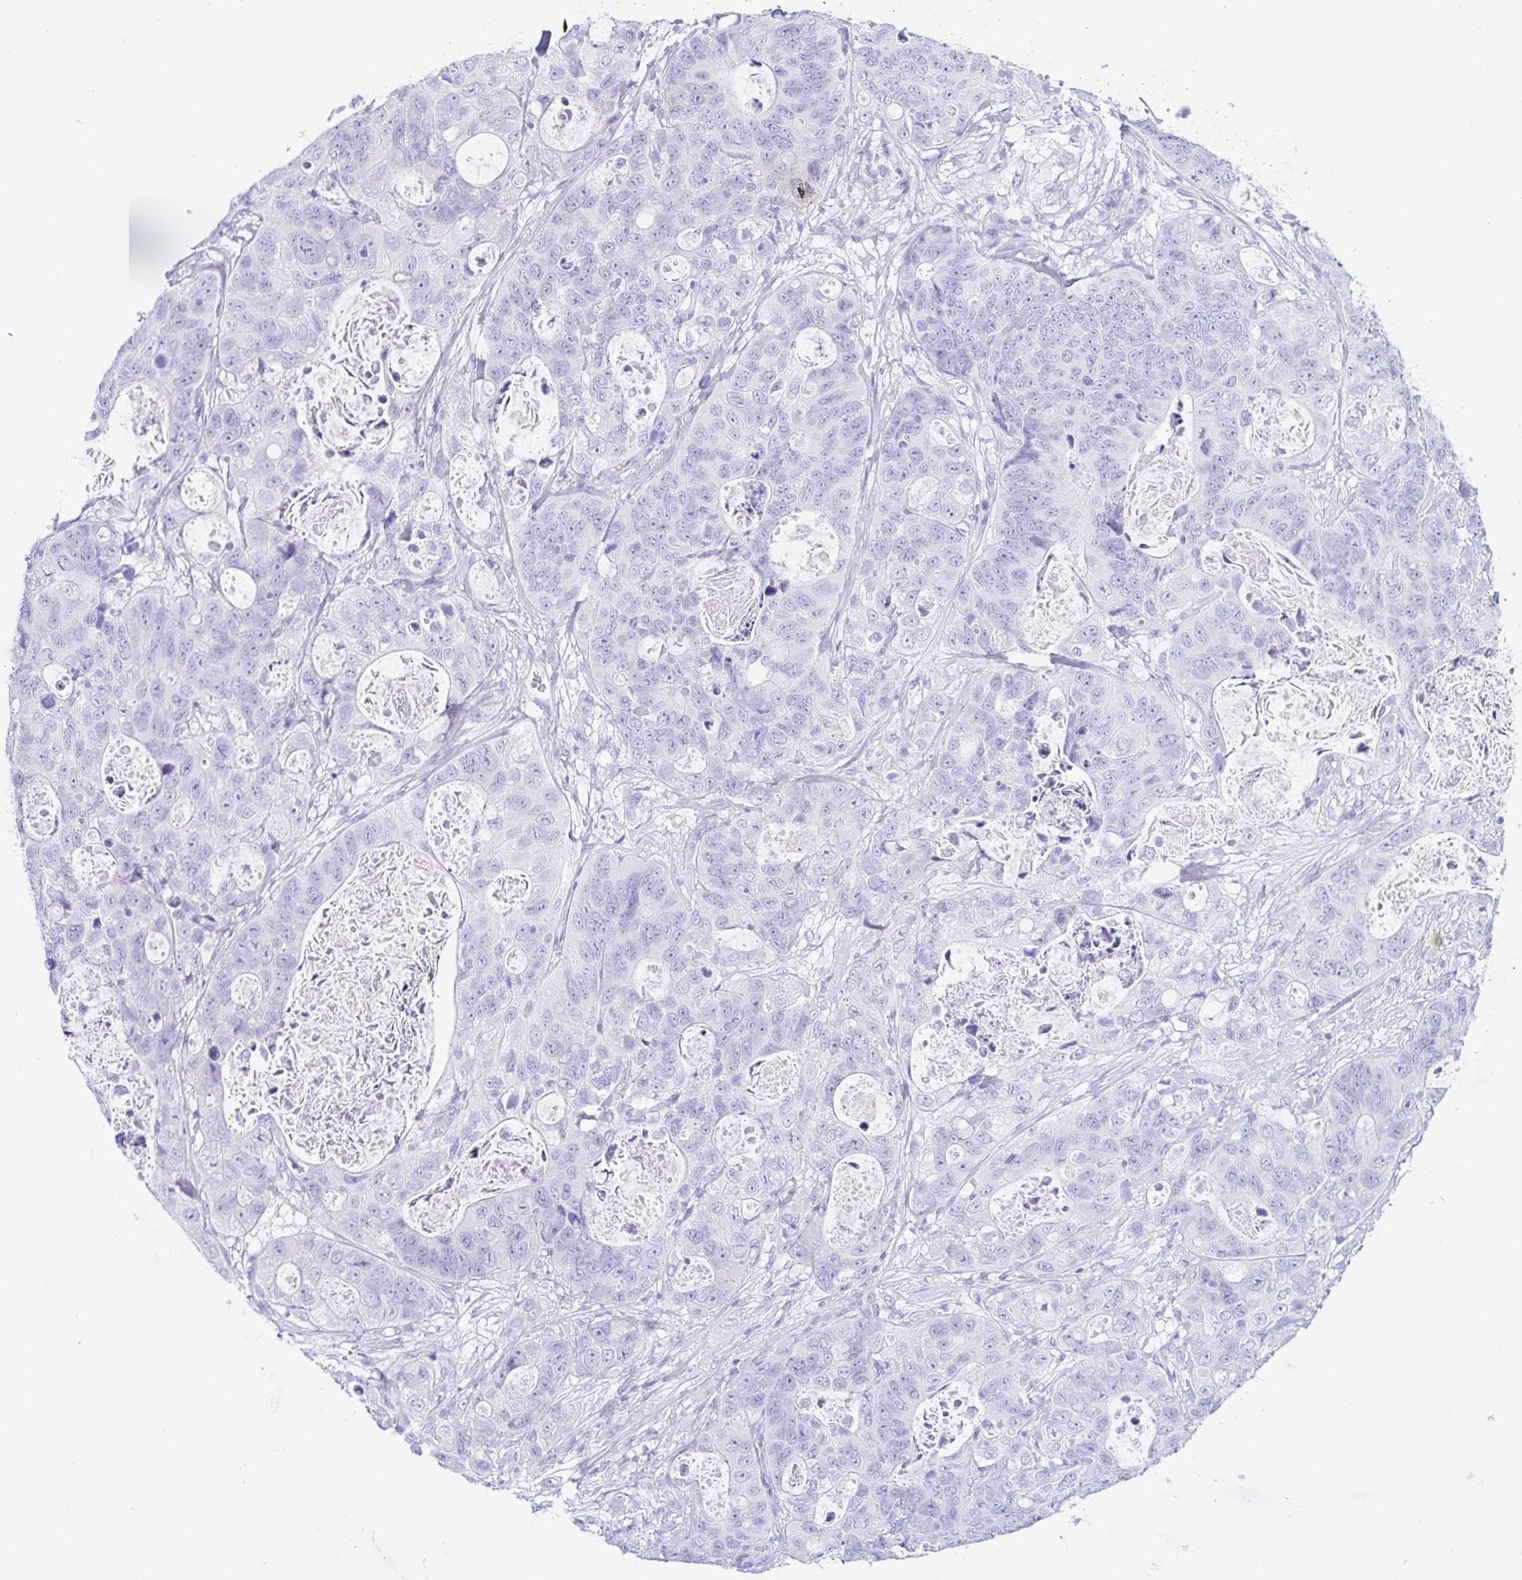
{"staining": {"intensity": "negative", "quantity": "none", "location": "none"}, "tissue": "stomach cancer", "cell_type": "Tumor cells", "image_type": "cancer", "snomed": [{"axis": "morphology", "description": "Normal tissue, NOS"}, {"axis": "morphology", "description": "Adenocarcinoma, NOS"}, {"axis": "topography", "description": "Stomach"}], "caption": "Immunohistochemistry (IHC) of human adenocarcinoma (stomach) displays no expression in tumor cells.", "gene": "PAX8", "patient": {"sex": "female", "age": 89}}